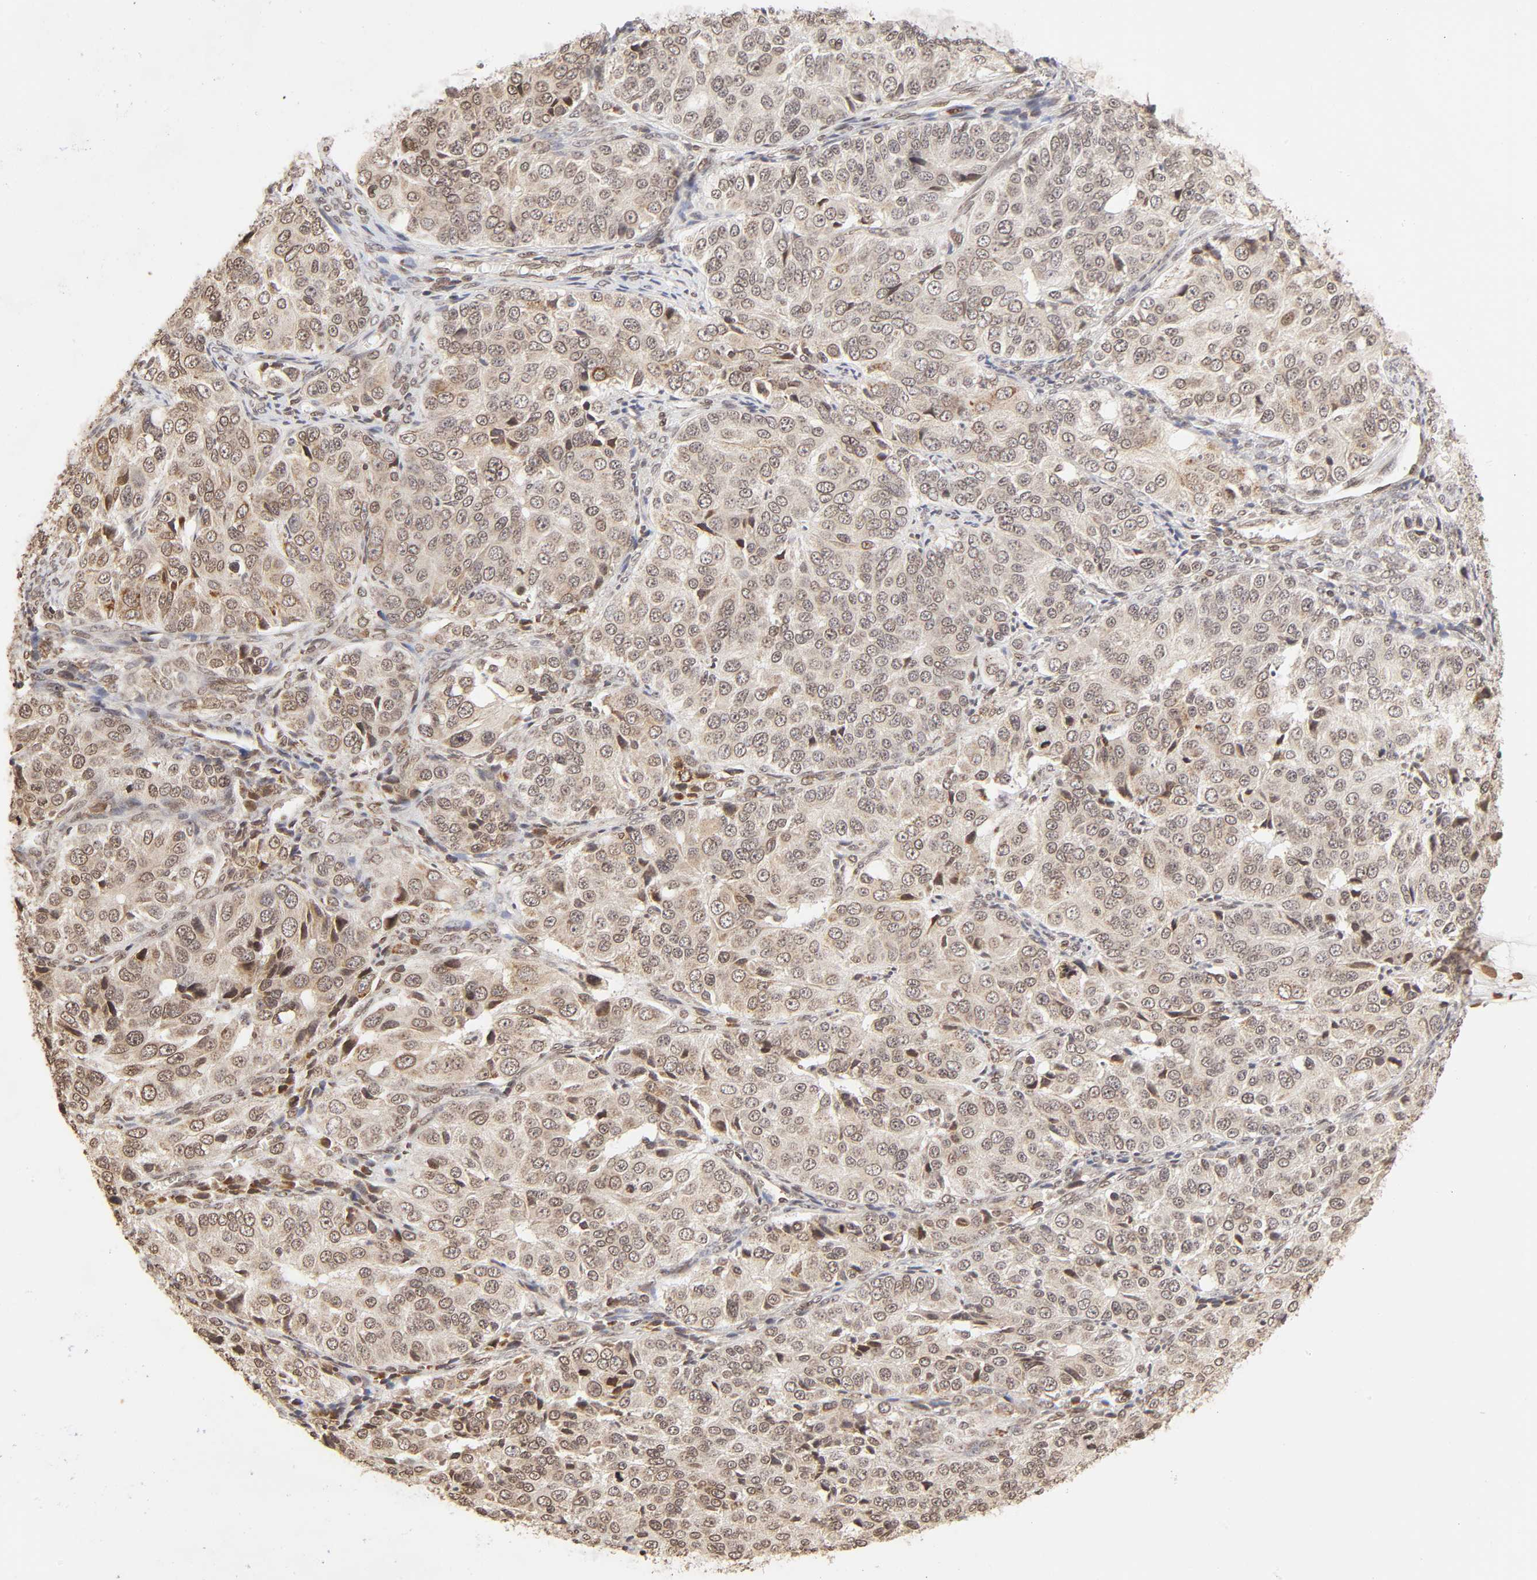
{"staining": {"intensity": "weak", "quantity": ">75%", "location": "cytoplasmic/membranous,nuclear"}, "tissue": "ovarian cancer", "cell_type": "Tumor cells", "image_type": "cancer", "snomed": [{"axis": "morphology", "description": "Carcinoma, endometroid"}, {"axis": "topography", "description": "Ovary"}], "caption": "Immunohistochemical staining of human ovarian endometroid carcinoma displays weak cytoplasmic/membranous and nuclear protein expression in approximately >75% of tumor cells. (DAB (3,3'-diaminobenzidine) IHC, brown staining for protein, blue staining for nuclei).", "gene": "MLLT6", "patient": {"sex": "female", "age": 51}}